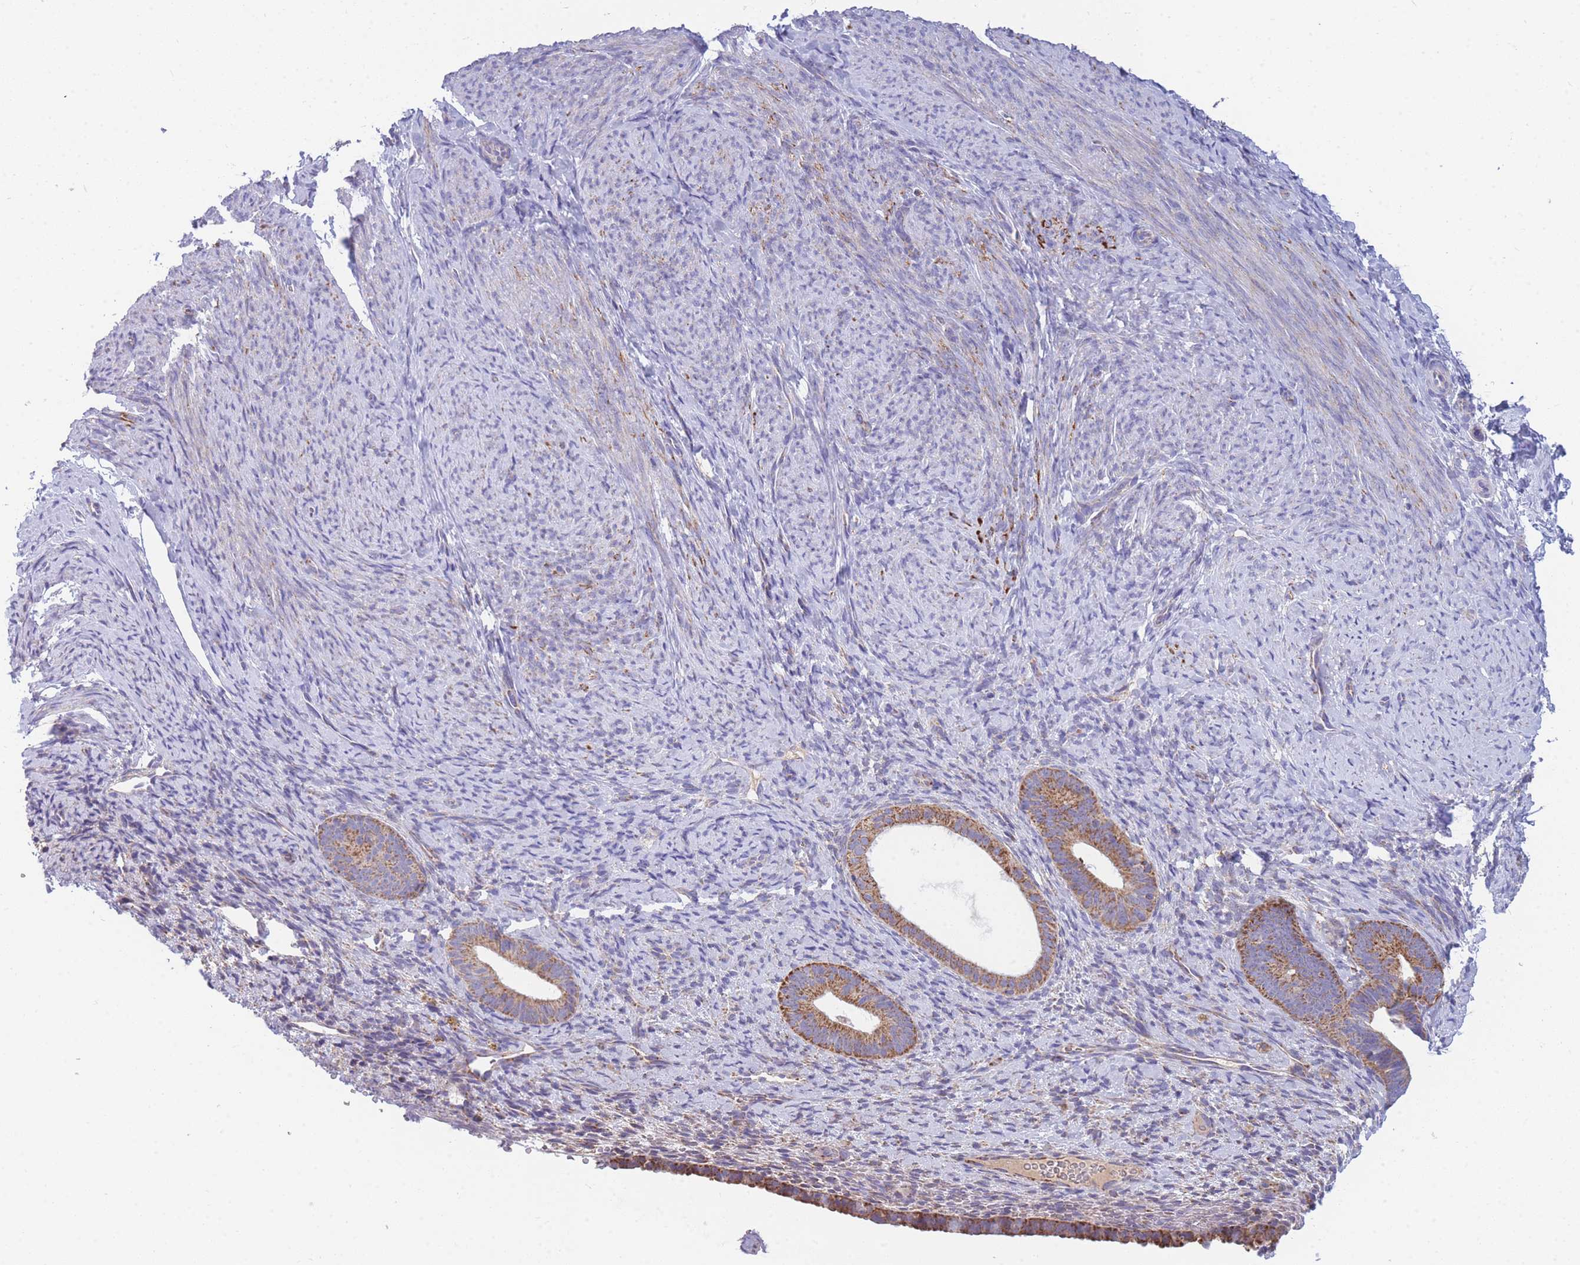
{"staining": {"intensity": "weak", "quantity": "<25%", "location": "cytoplasmic/membranous"}, "tissue": "endometrium", "cell_type": "Cells in endometrial stroma", "image_type": "normal", "snomed": [{"axis": "morphology", "description": "Normal tissue, NOS"}, {"axis": "topography", "description": "Endometrium"}], "caption": "Immunohistochemistry (IHC) photomicrograph of unremarkable endometrium stained for a protein (brown), which displays no positivity in cells in endometrial stroma. (DAB immunohistochemistry, high magnification).", "gene": "MRPS11", "patient": {"sex": "female", "age": 65}}